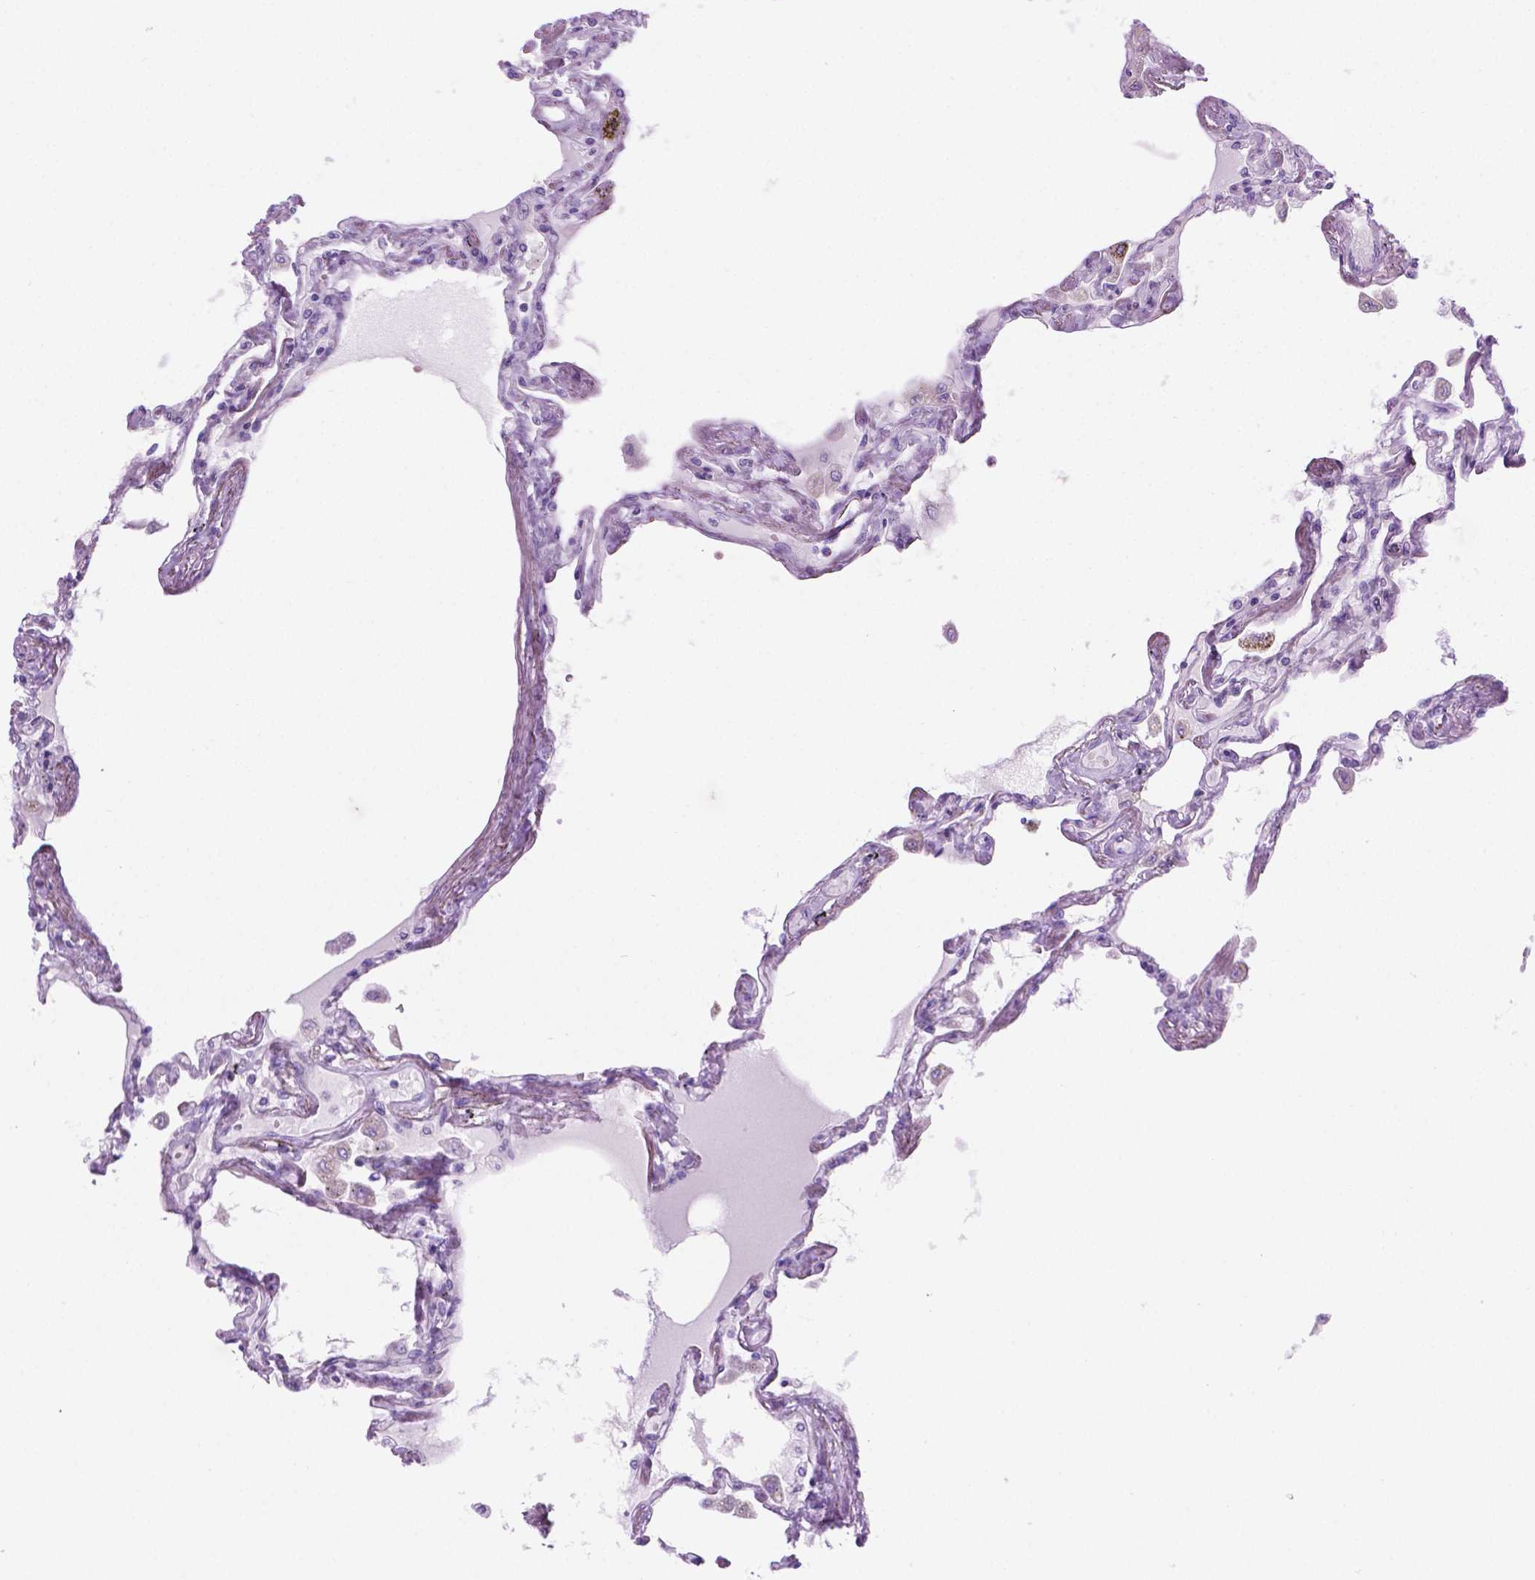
{"staining": {"intensity": "negative", "quantity": "none", "location": "none"}, "tissue": "lung", "cell_type": "Alveolar cells", "image_type": "normal", "snomed": [{"axis": "morphology", "description": "Normal tissue, NOS"}, {"axis": "morphology", "description": "Adenocarcinoma, NOS"}, {"axis": "topography", "description": "Cartilage tissue"}, {"axis": "topography", "description": "Lung"}], "caption": "Lung was stained to show a protein in brown. There is no significant positivity in alveolar cells. Nuclei are stained in blue.", "gene": "GRIN2B", "patient": {"sex": "female", "age": 67}}